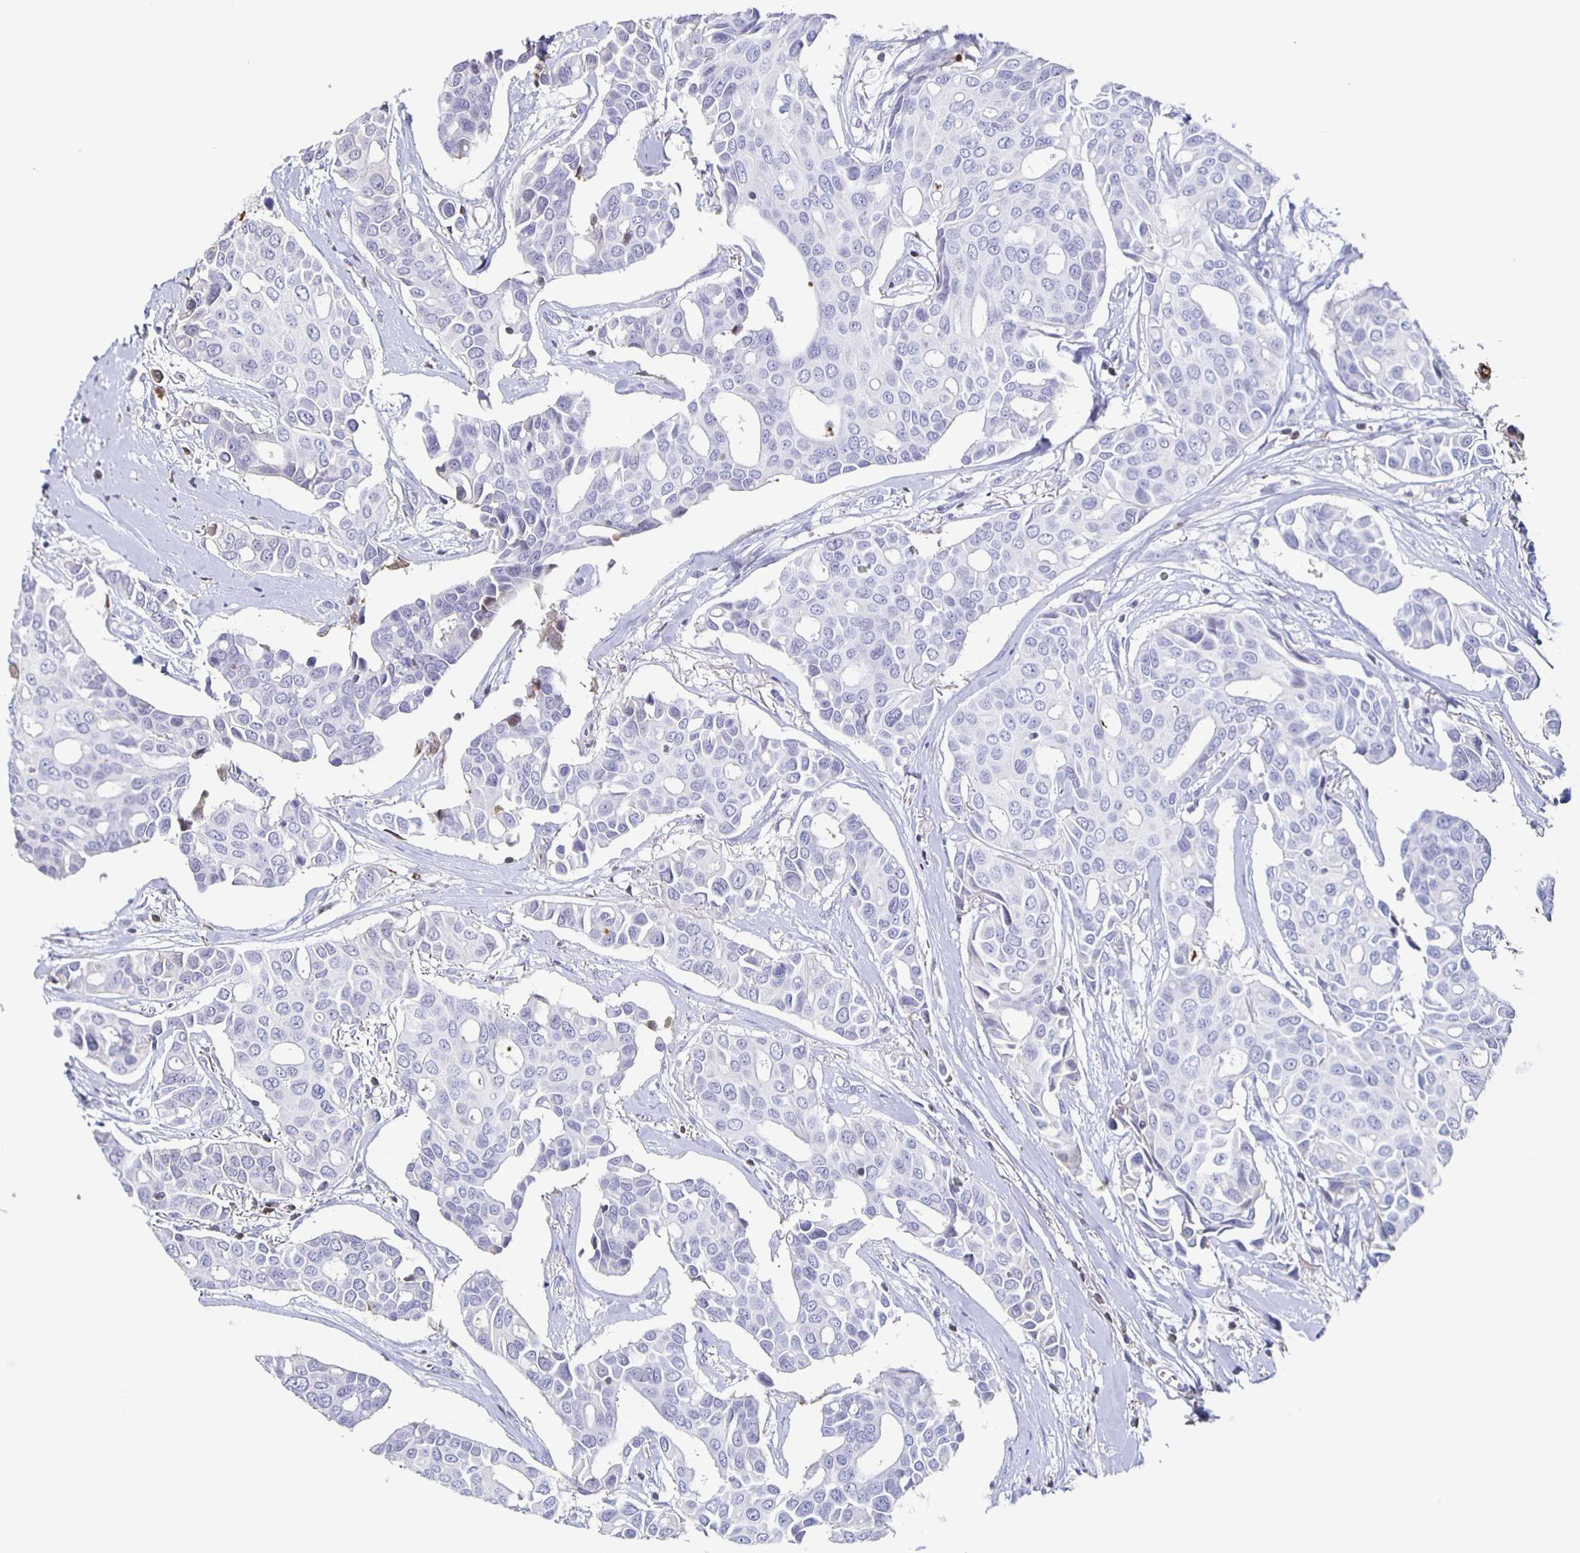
{"staining": {"intensity": "negative", "quantity": "none", "location": "none"}, "tissue": "breast cancer", "cell_type": "Tumor cells", "image_type": "cancer", "snomed": [{"axis": "morphology", "description": "Duct carcinoma"}, {"axis": "topography", "description": "Breast"}], "caption": "Breast cancer (intraductal carcinoma) stained for a protein using IHC shows no expression tumor cells.", "gene": "FGA", "patient": {"sex": "female", "age": 54}}